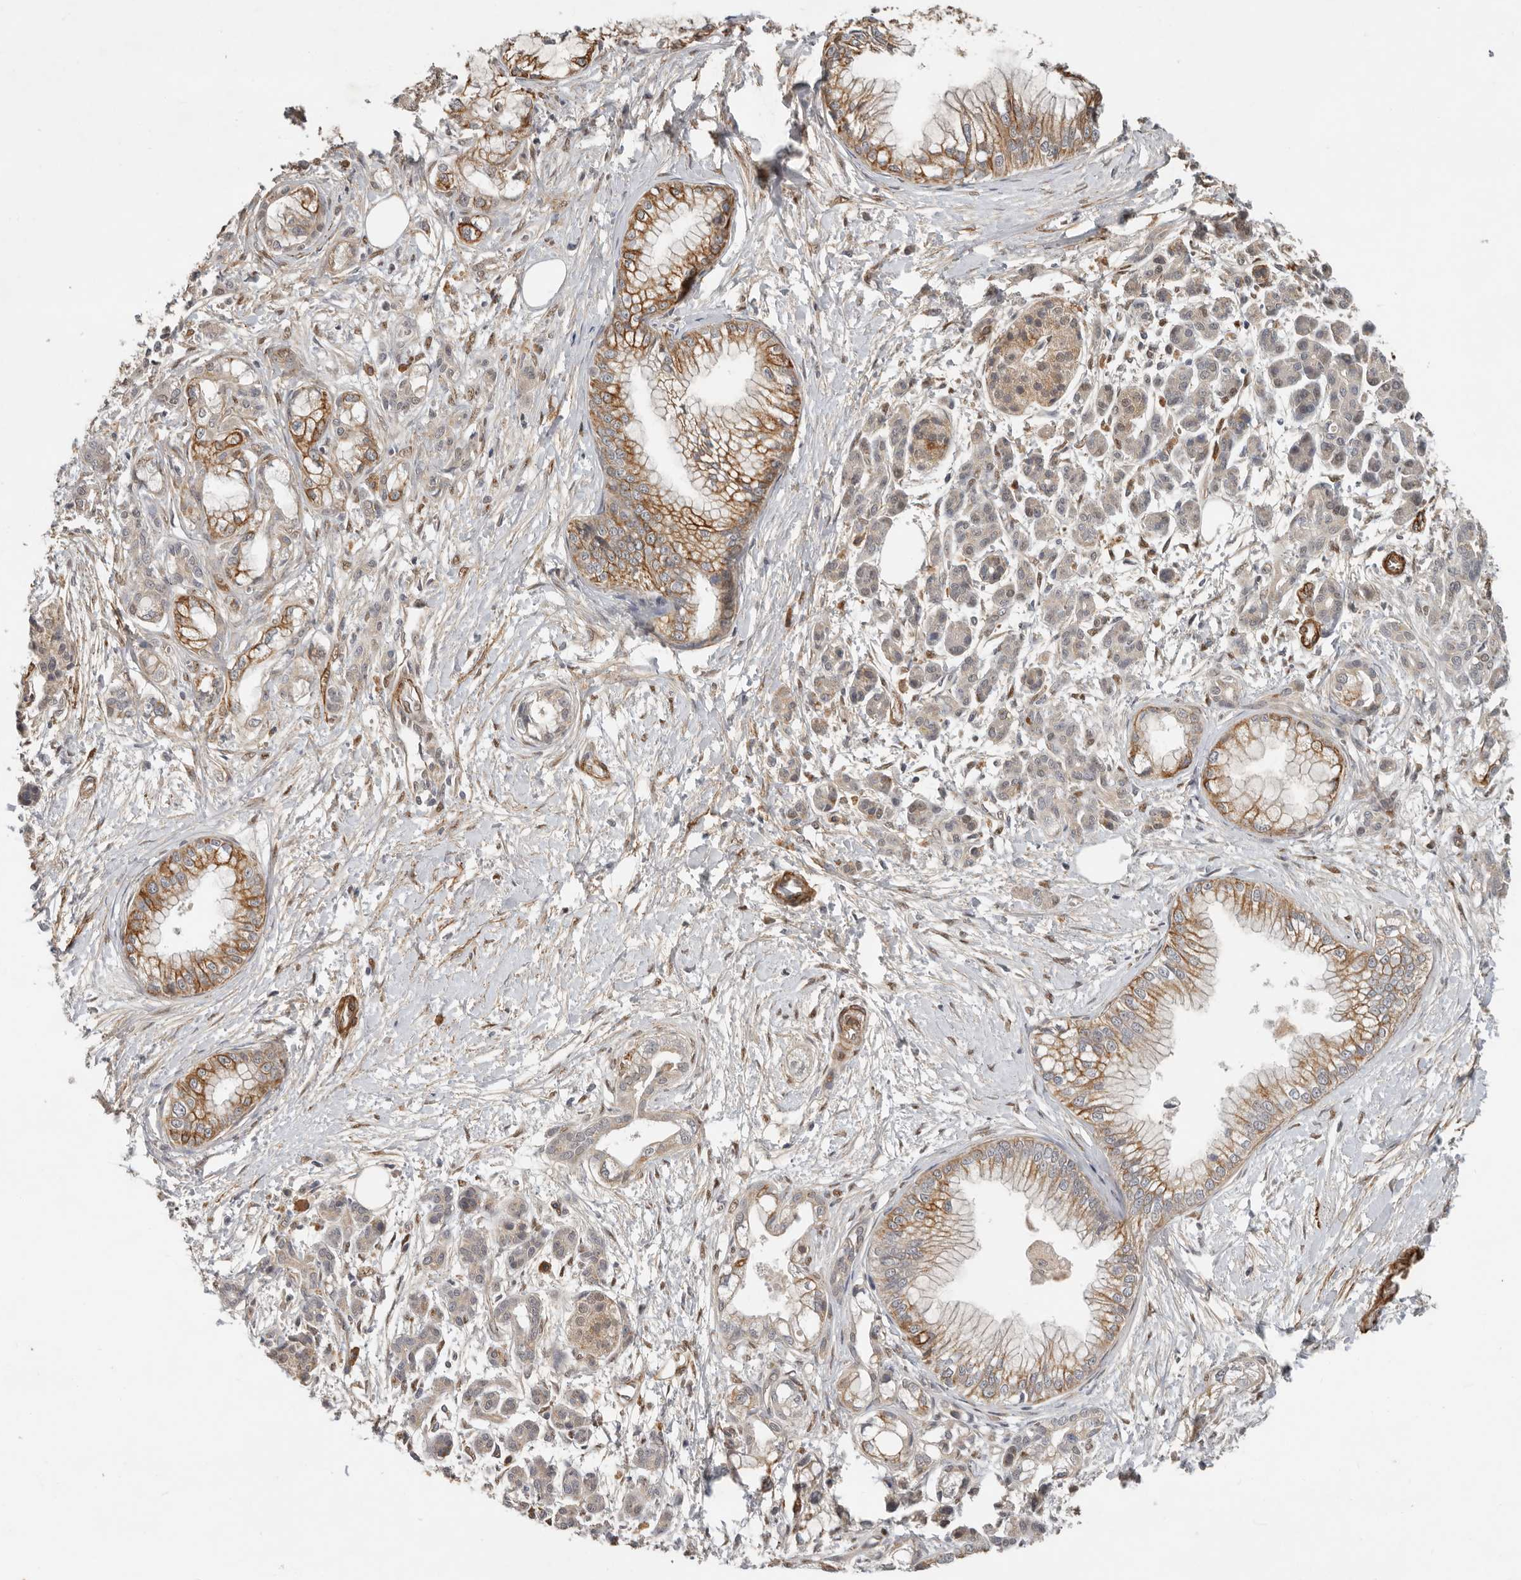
{"staining": {"intensity": "moderate", "quantity": "25%-75%", "location": "cytoplasmic/membranous"}, "tissue": "pancreatic cancer", "cell_type": "Tumor cells", "image_type": "cancer", "snomed": [{"axis": "morphology", "description": "Adenocarcinoma, NOS"}, {"axis": "topography", "description": "Pancreas"}], "caption": "Human pancreatic adenocarcinoma stained with a protein marker demonstrates moderate staining in tumor cells.", "gene": "RNF157", "patient": {"sex": "male", "age": 68}}